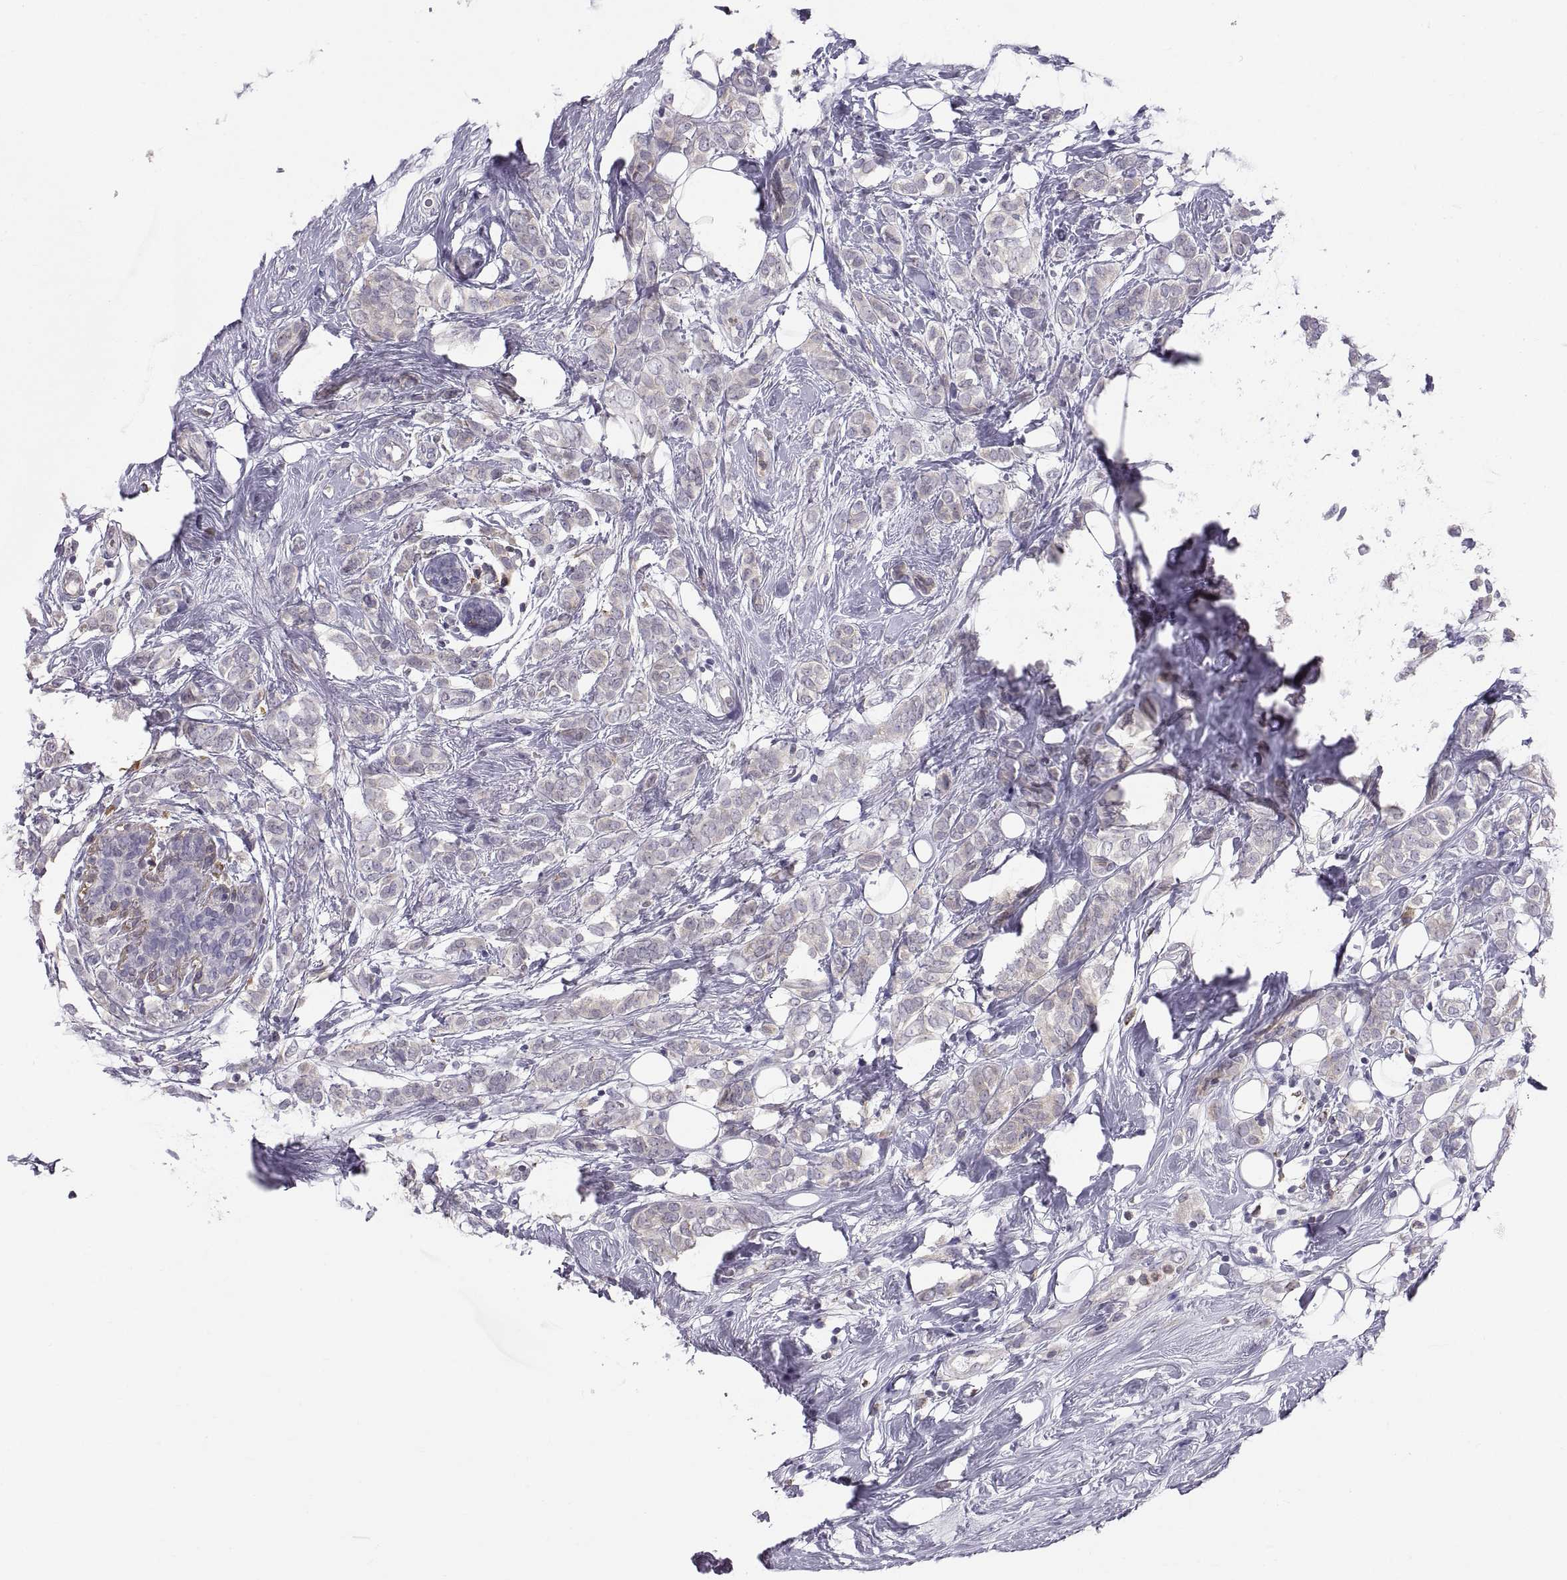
{"staining": {"intensity": "negative", "quantity": "none", "location": "none"}, "tissue": "breast cancer", "cell_type": "Tumor cells", "image_type": "cancer", "snomed": [{"axis": "morphology", "description": "Lobular carcinoma"}, {"axis": "topography", "description": "Breast"}], "caption": "The histopathology image exhibits no significant staining in tumor cells of breast cancer (lobular carcinoma). (Immunohistochemistry (ihc), brightfield microscopy, high magnification).", "gene": "ERO1A", "patient": {"sex": "female", "age": 49}}